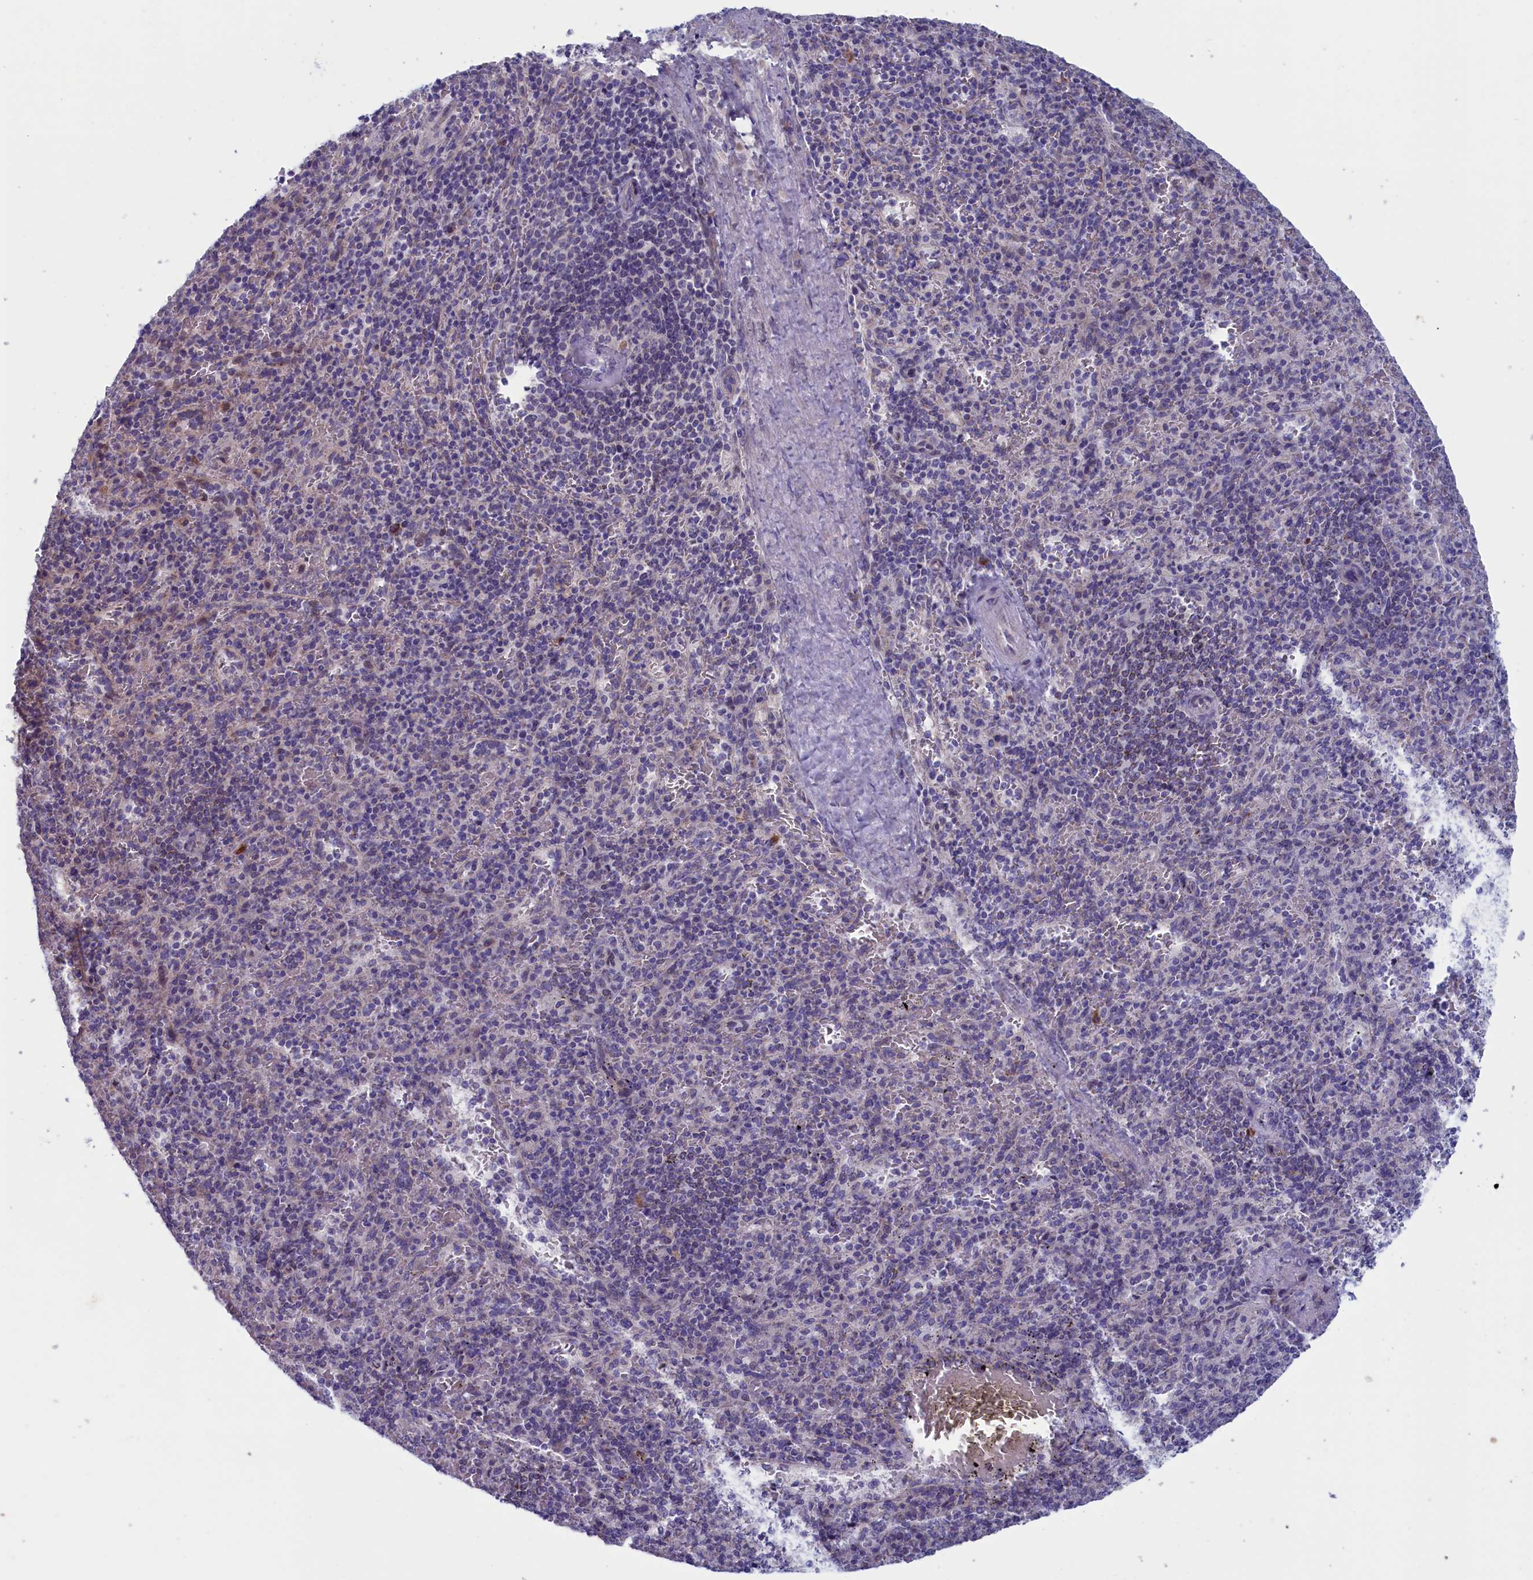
{"staining": {"intensity": "moderate", "quantity": "<25%", "location": "cytoplasmic/membranous"}, "tissue": "spleen", "cell_type": "Cells in red pulp", "image_type": "normal", "snomed": [{"axis": "morphology", "description": "Normal tissue, NOS"}, {"axis": "topography", "description": "Spleen"}], "caption": "Immunohistochemistry (IHC) (DAB (3,3'-diaminobenzidine)) staining of normal human spleen shows moderate cytoplasmic/membranous protein staining in about <25% of cells in red pulp. (DAB (3,3'-diaminobenzidine) = brown stain, brightfield microscopy at high magnification).", "gene": "NIBAN3", "patient": {"sex": "male", "age": 82}}